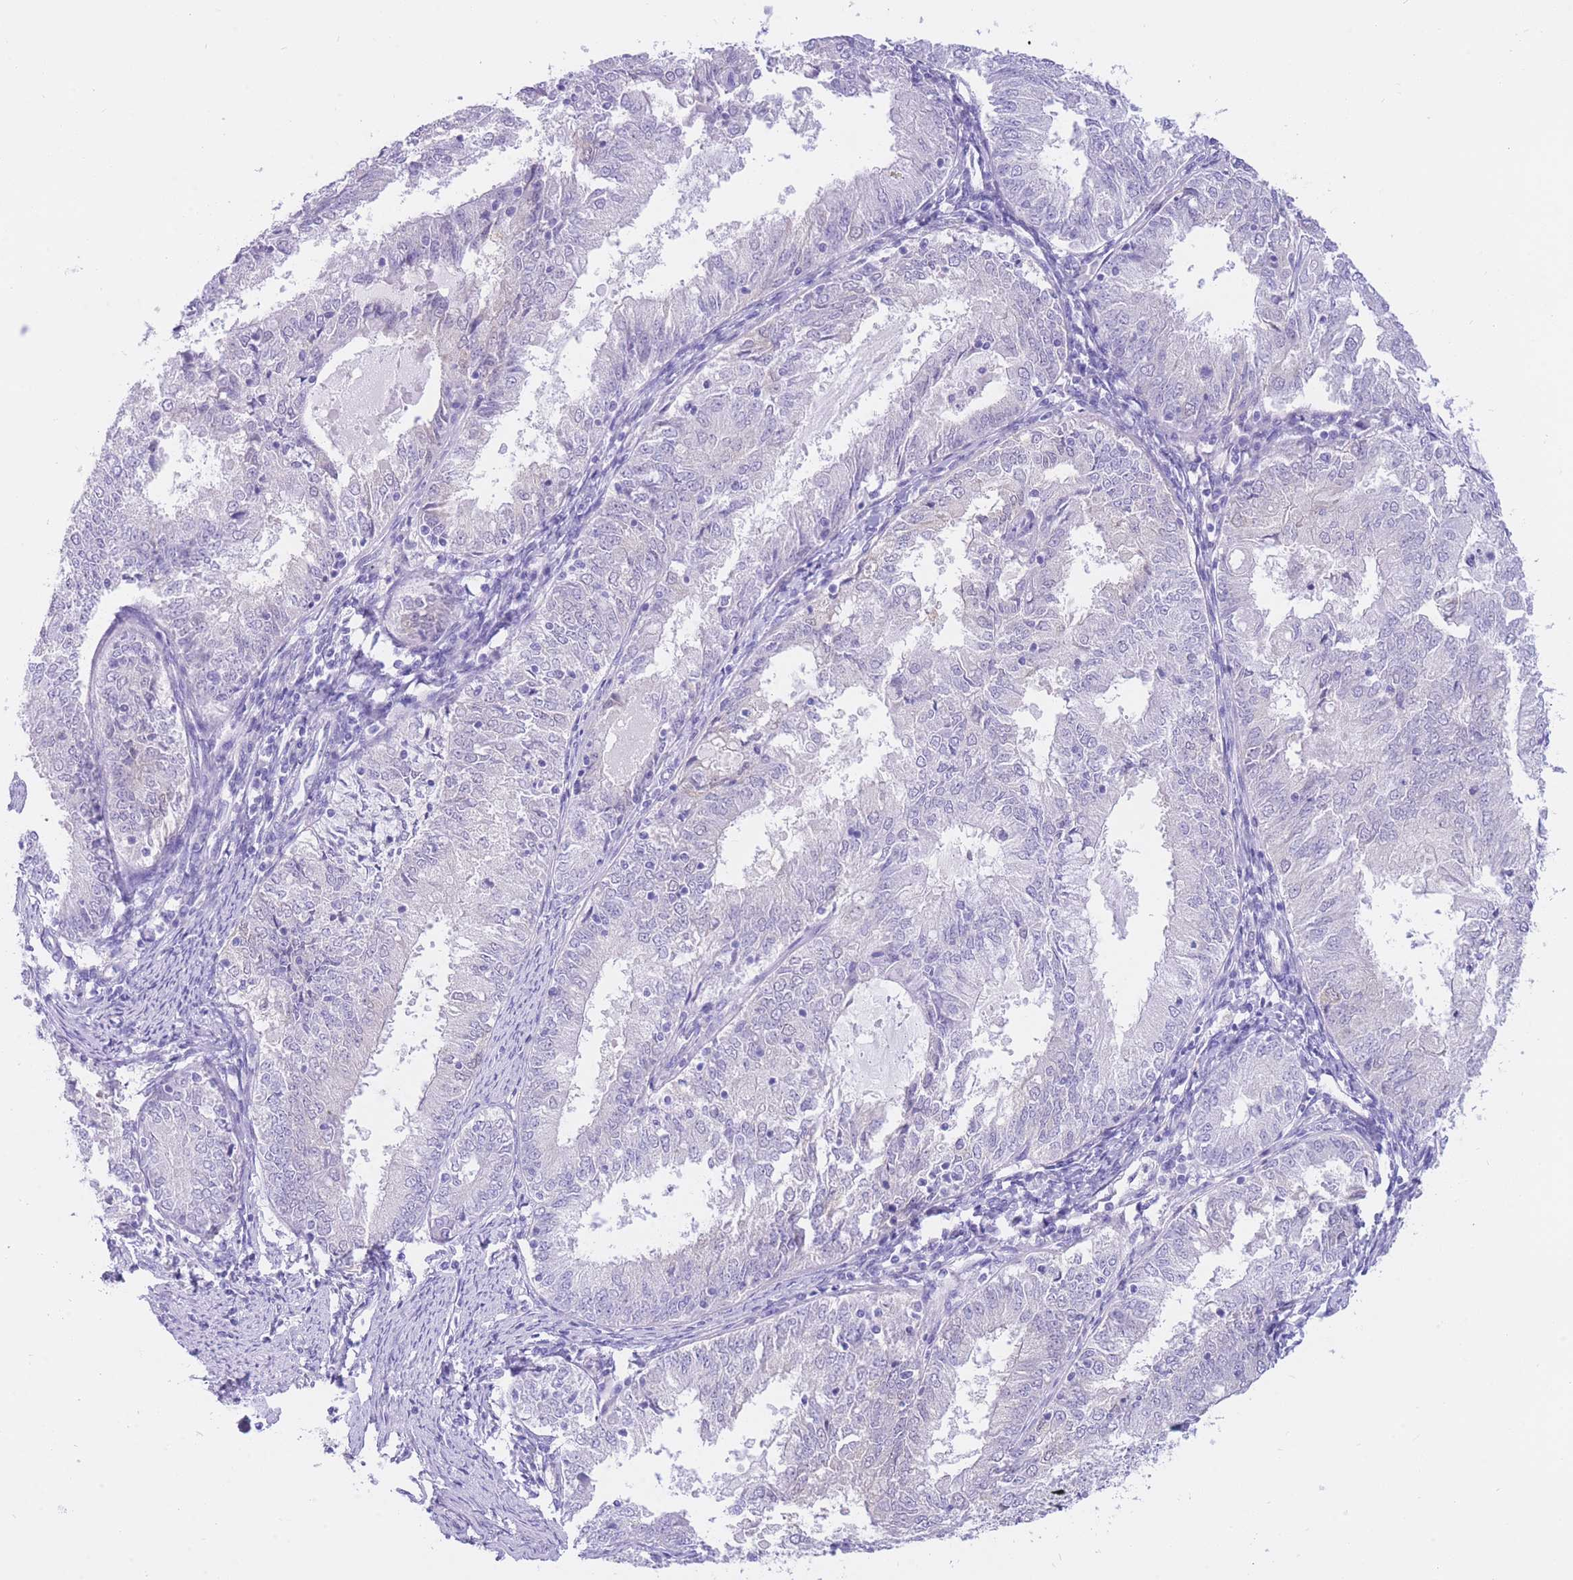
{"staining": {"intensity": "negative", "quantity": "none", "location": "none"}, "tissue": "endometrial cancer", "cell_type": "Tumor cells", "image_type": "cancer", "snomed": [{"axis": "morphology", "description": "Adenocarcinoma, NOS"}, {"axis": "topography", "description": "Endometrium"}], "caption": "Protein analysis of endometrial cancer (adenocarcinoma) demonstrates no significant staining in tumor cells.", "gene": "SULT1A1", "patient": {"sex": "female", "age": 57}}